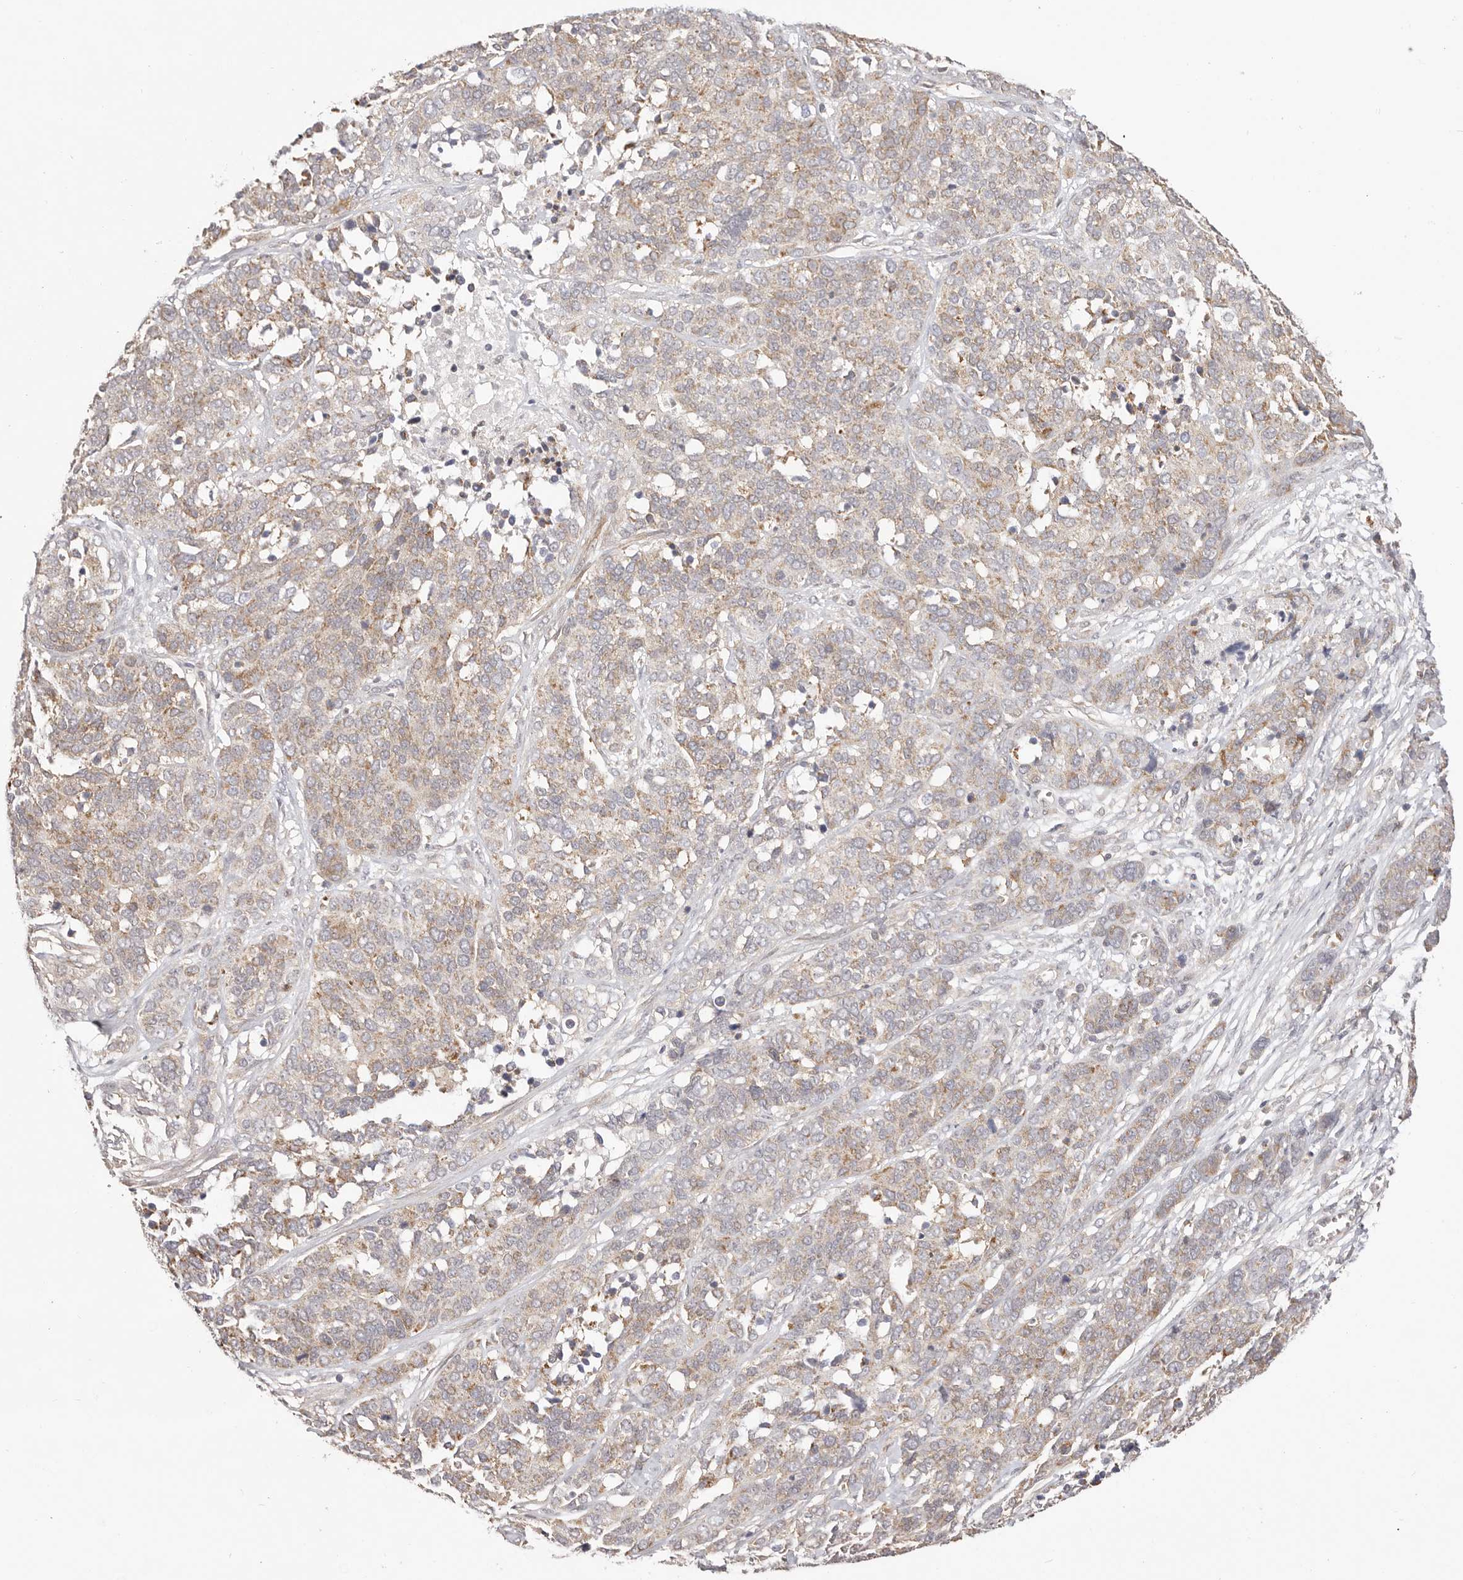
{"staining": {"intensity": "weak", "quantity": ">75%", "location": "cytoplasmic/membranous"}, "tissue": "ovarian cancer", "cell_type": "Tumor cells", "image_type": "cancer", "snomed": [{"axis": "morphology", "description": "Cystadenocarcinoma, serous, NOS"}, {"axis": "topography", "description": "Ovary"}], "caption": "Weak cytoplasmic/membranous expression is present in about >75% of tumor cells in serous cystadenocarcinoma (ovarian). The protein of interest is stained brown, and the nuclei are stained in blue (DAB IHC with brightfield microscopy, high magnification).", "gene": "KCMF1", "patient": {"sex": "female", "age": 44}}